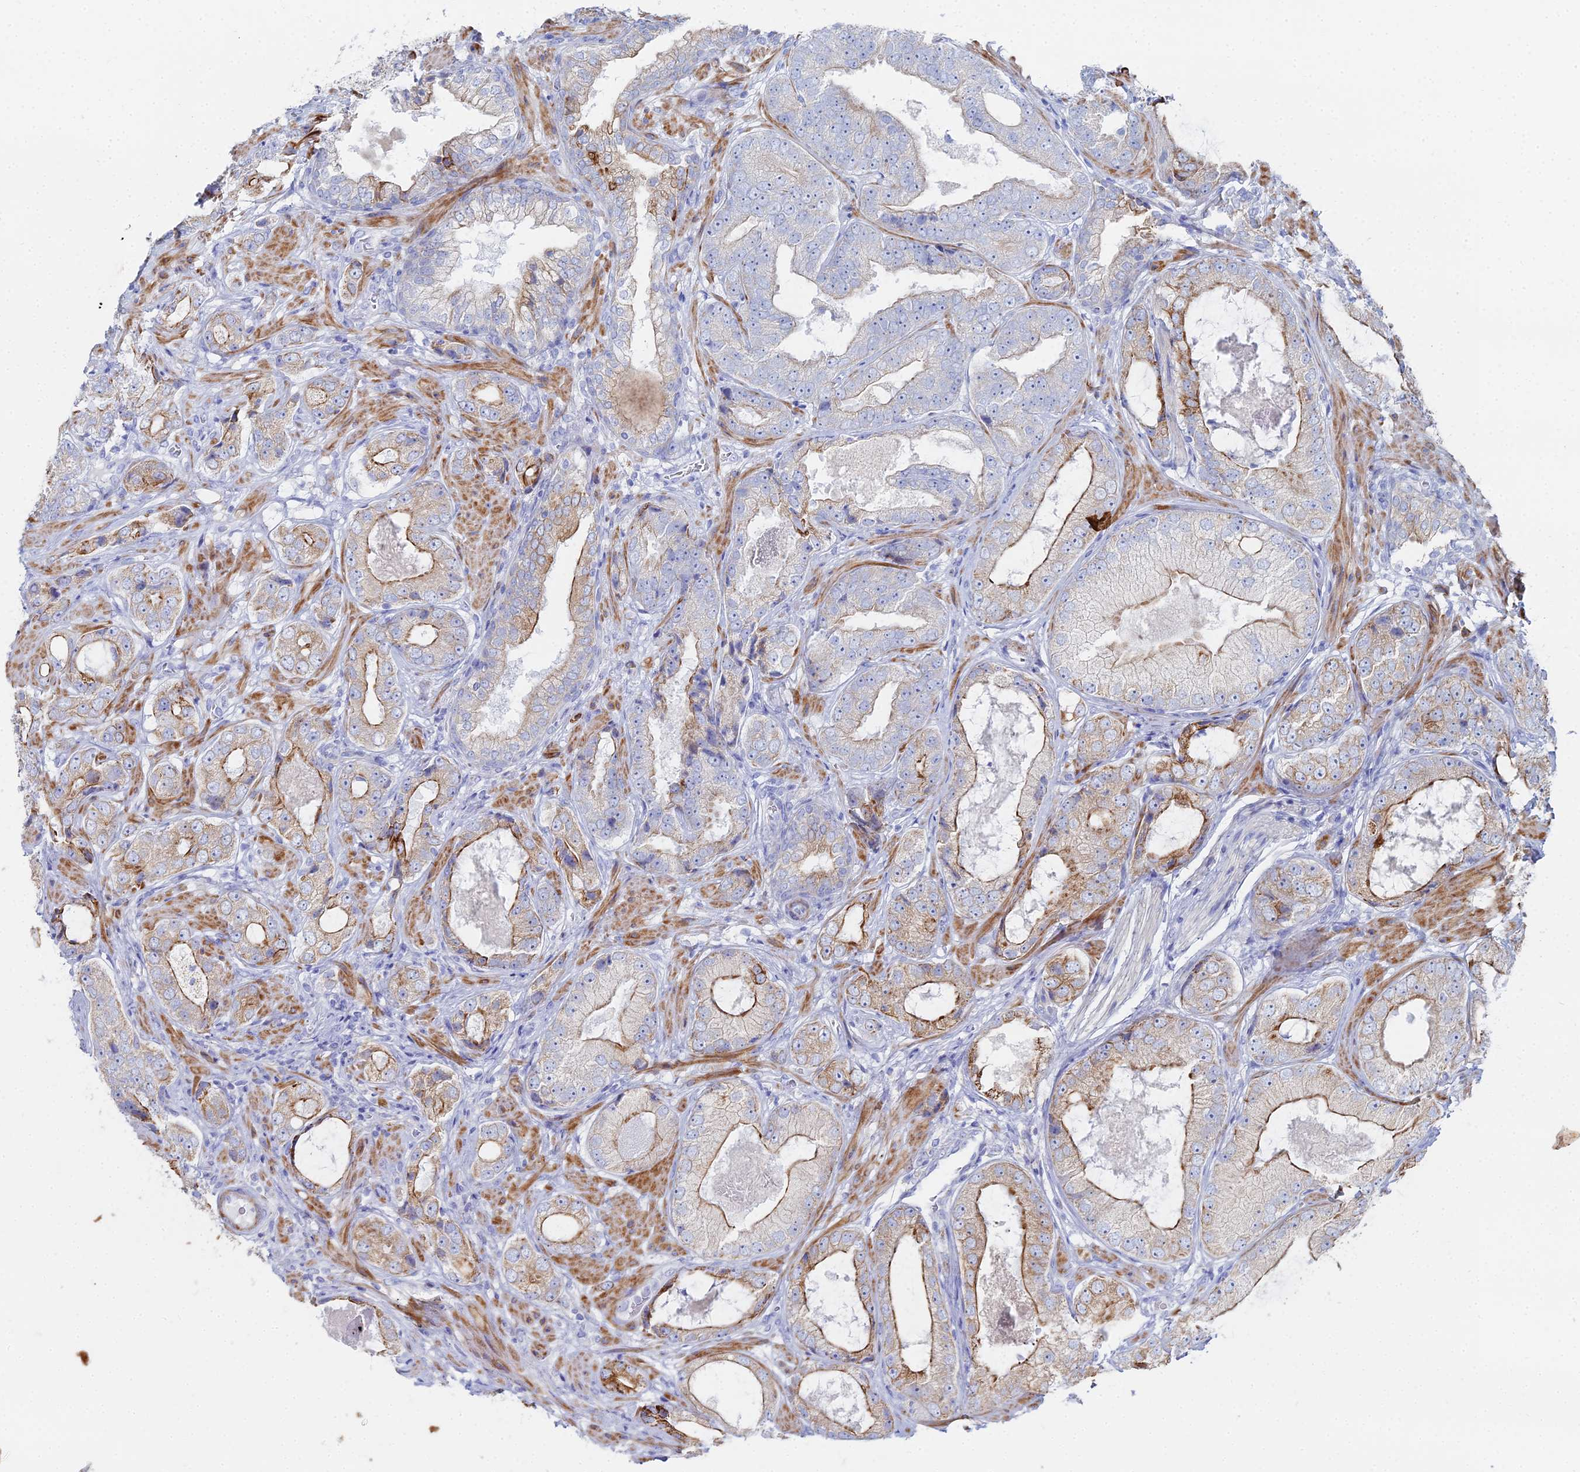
{"staining": {"intensity": "moderate", "quantity": "25%-75%", "location": "cytoplasmic/membranous"}, "tissue": "prostate cancer", "cell_type": "Tumor cells", "image_type": "cancer", "snomed": [{"axis": "morphology", "description": "Adenocarcinoma, High grade"}, {"axis": "topography", "description": "Prostate"}], "caption": "Brown immunohistochemical staining in human prostate cancer (high-grade adenocarcinoma) demonstrates moderate cytoplasmic/membranous staining in approximately 25%-75% of tumor cells.", "gene": "DHX34", "patient": {"sex": "male", "age": 59}}